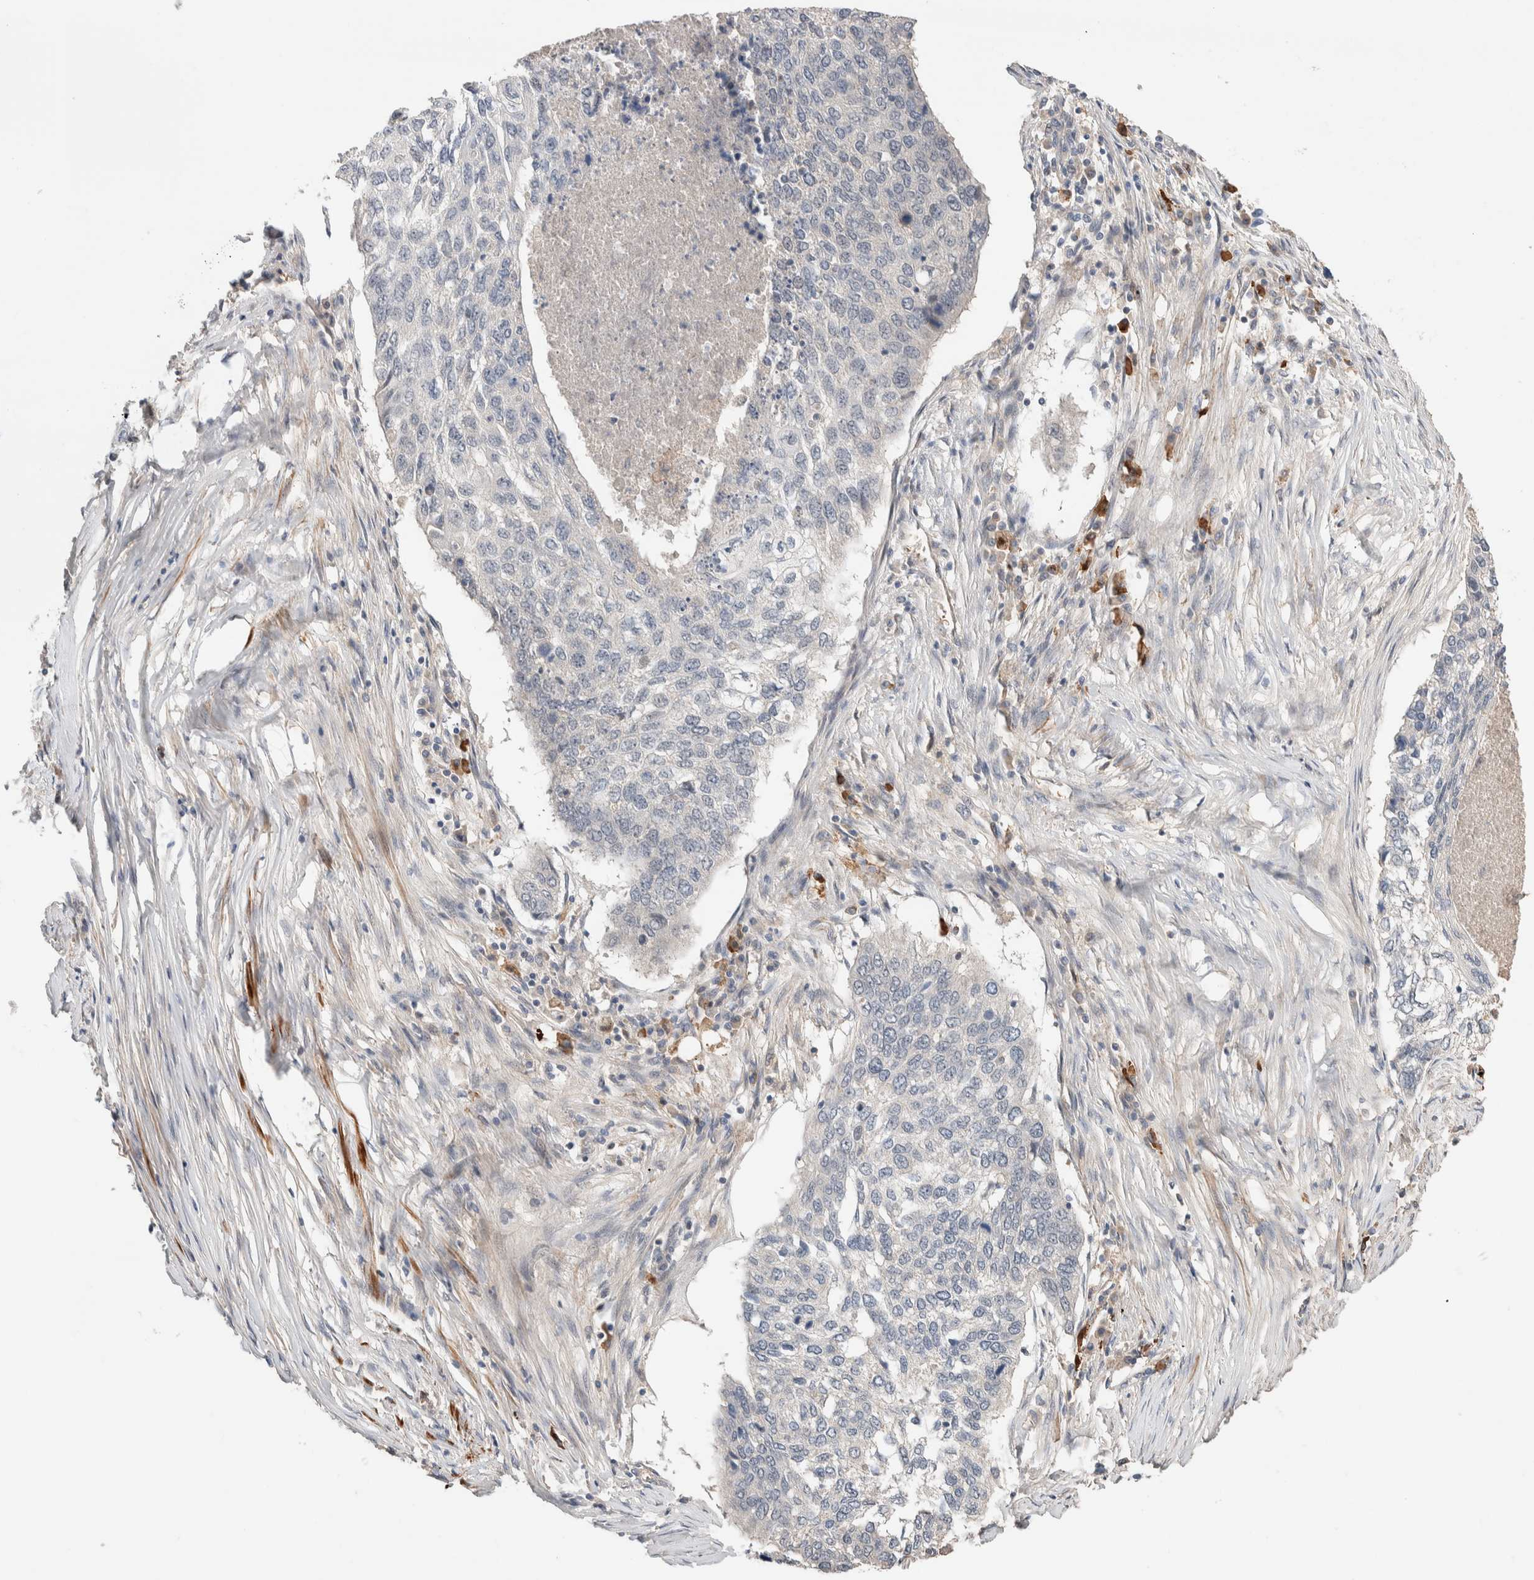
{"staining": {"intensity": "negative", "quantity": "none", "location": "none"}, "tissue": "lung cancer", "cell_type": "Tumor cells", "image_type": "cancer", "snomed": [{"axis": "morphology", "description": "Squamous cell carcinoma, NOS"}, {"axis": "topography", "description": "Lung"}], "caption": "Immunohistochemistry of lung cancer shows no positivity in tumor cells.", "gene": "WDR91", "patient": {"sex": "female", "age": 63}}